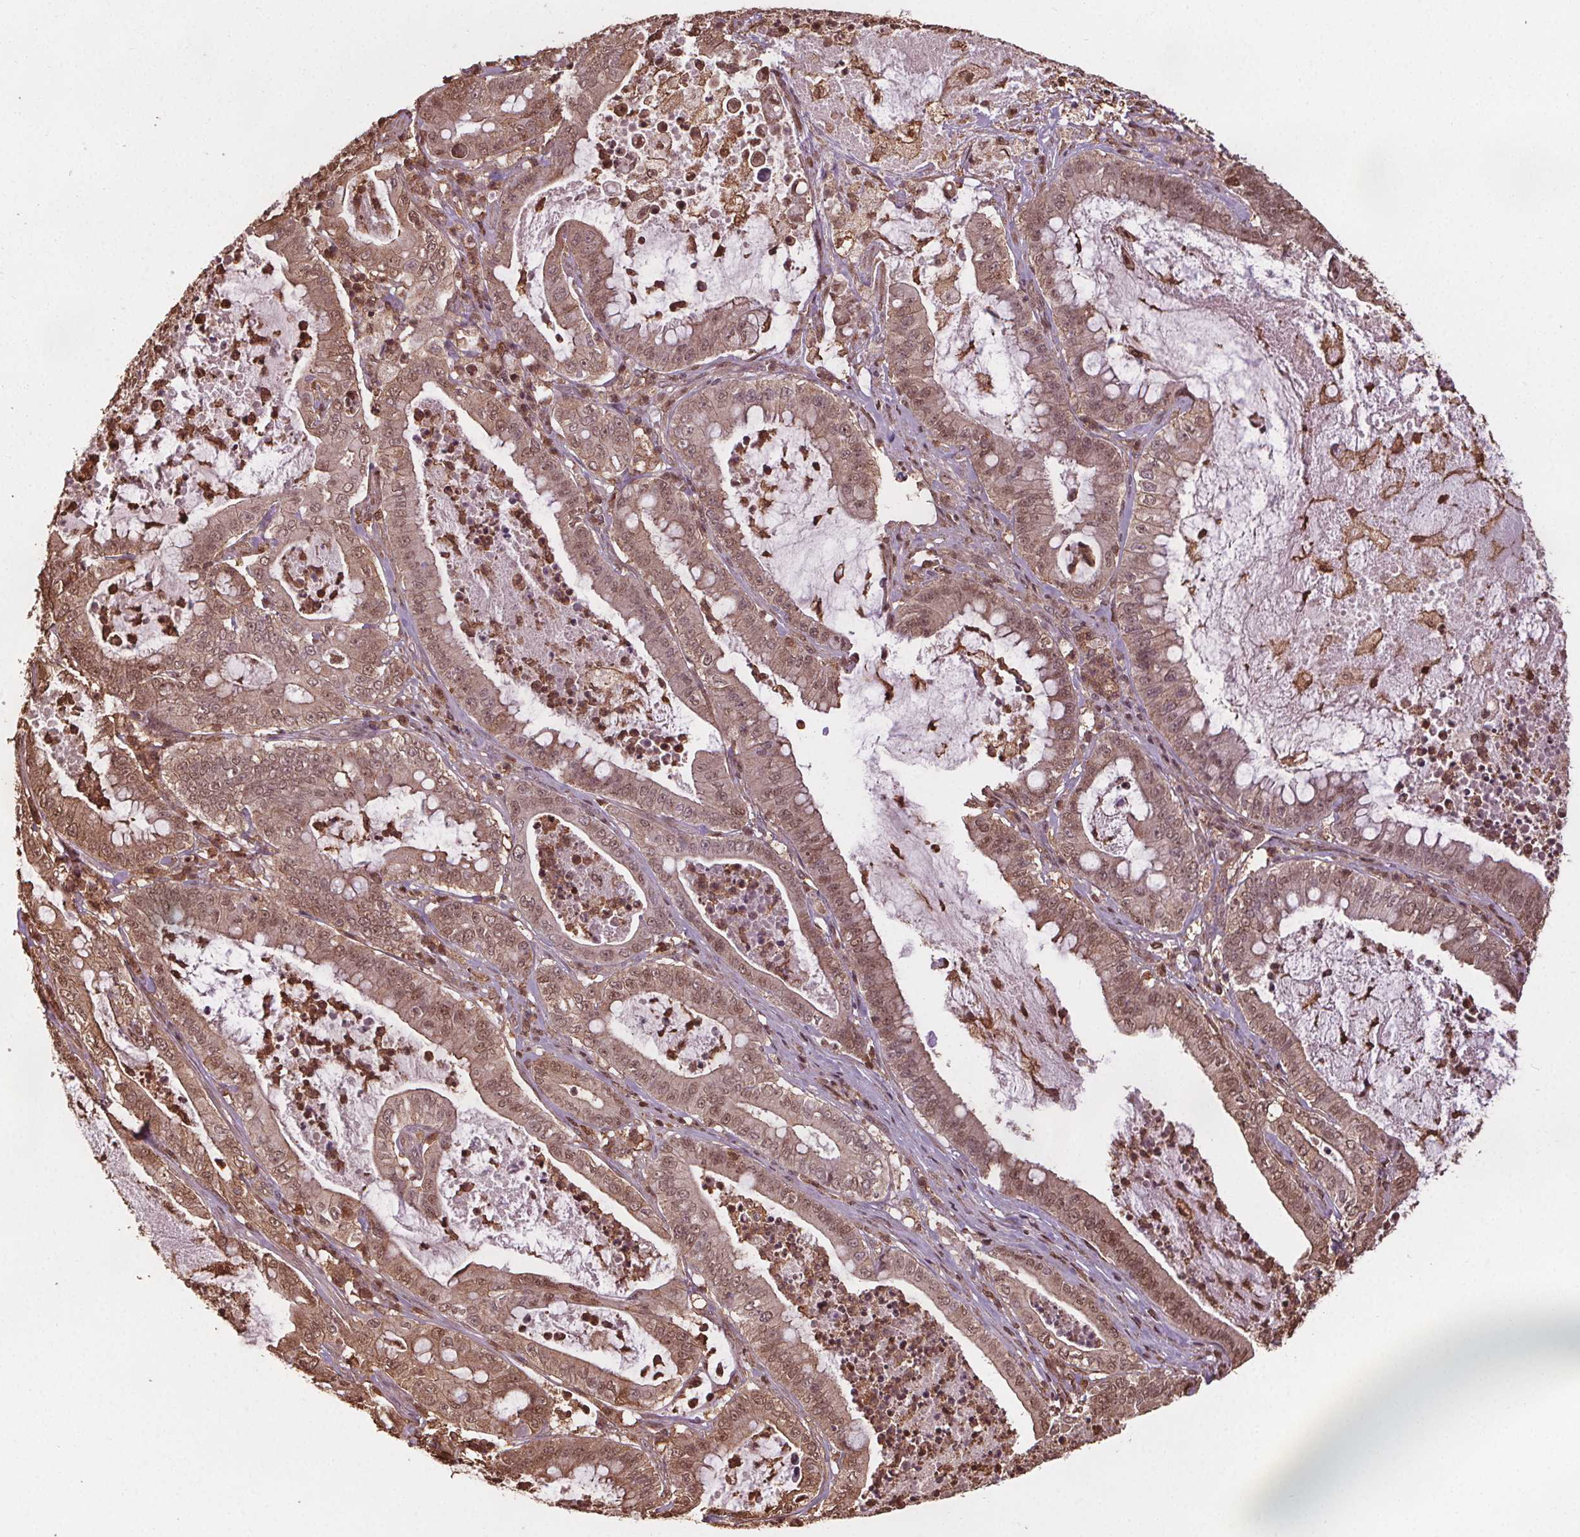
{"staining": {"intensity": "moderate", "quantity": ">75%", "location": "cytoplasmic/membranous,nuclear"}, "tissue": "pancreatic cancer", "cell_type": "Tumor cells", "image_type": "cancer", "snomed": [{"axis": "morphology", "description": "Adenocarcinoma, NOS"}, {"axis": "topography", "description": "Pancreas"}], "caption": "This histopathology image exhibits adenocarcinoma (pancreatic) stained with immunohistochemistry (IHC) to label a protein in brown. The cytoplasmic/membranous and nuclear of tumor cells show moderate positivity for the protein. Nuclei are counter-stained blue.", "gene": "ENO1", "patient": {"sex": "male", "age": 71}}